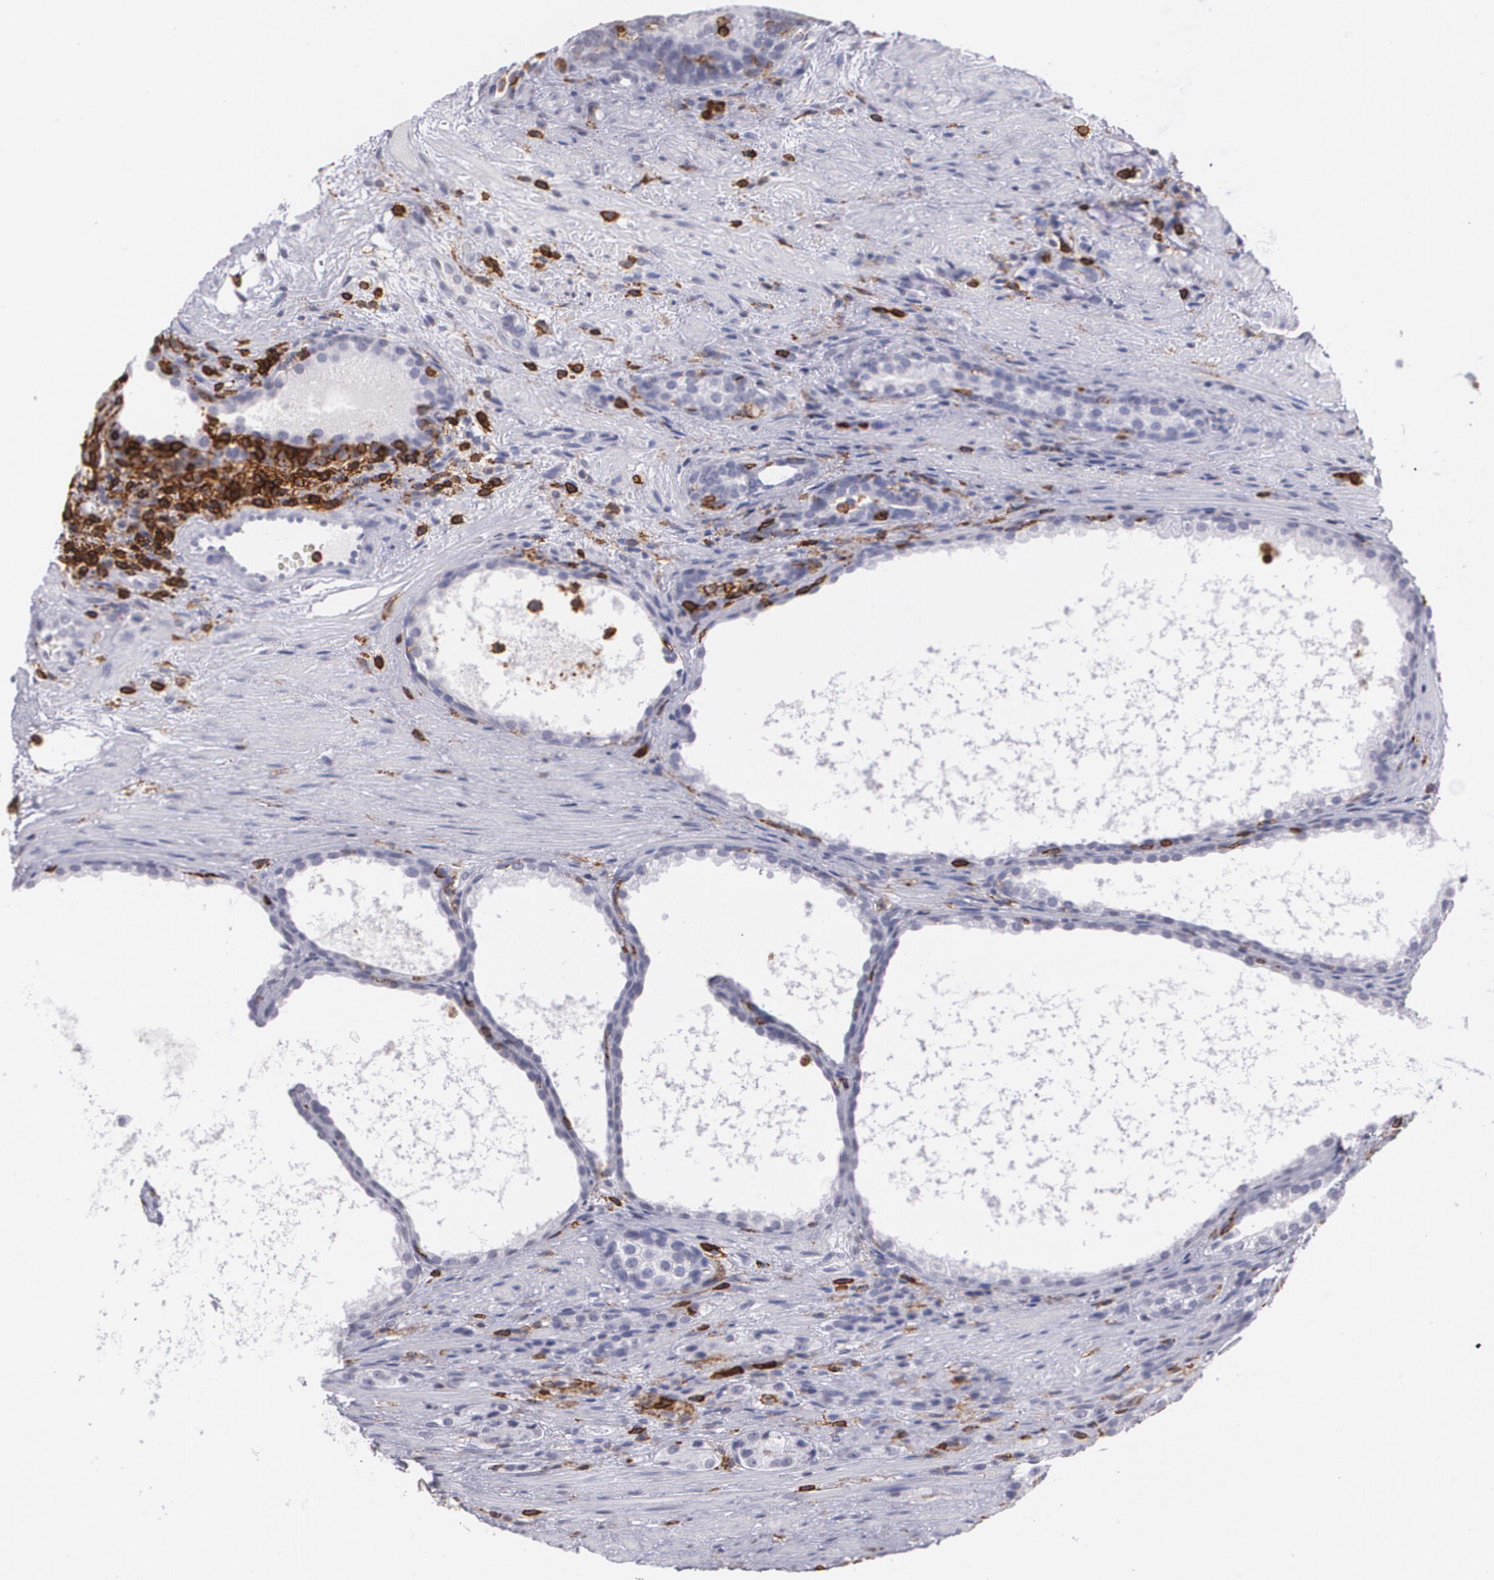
{"staining": {"intensity": "negative", "quantity": "none", "location": "none"}, "tissue": "prostate cancer", "cell_type": "Tumor cells", "image_type": "cancer", "snomed": [{"axis": "morphology", "description": "Adenocarcinoma, High grade"}, {"axis": "topography", "description": "Prostate"}], "caption": "A photomicrograph of human adenocarcinoma (high-grade) (prostate) is negative for staining in tumor cells.", "gene": "PTPRC", "patient": {"sex": "male", "age": 72}}